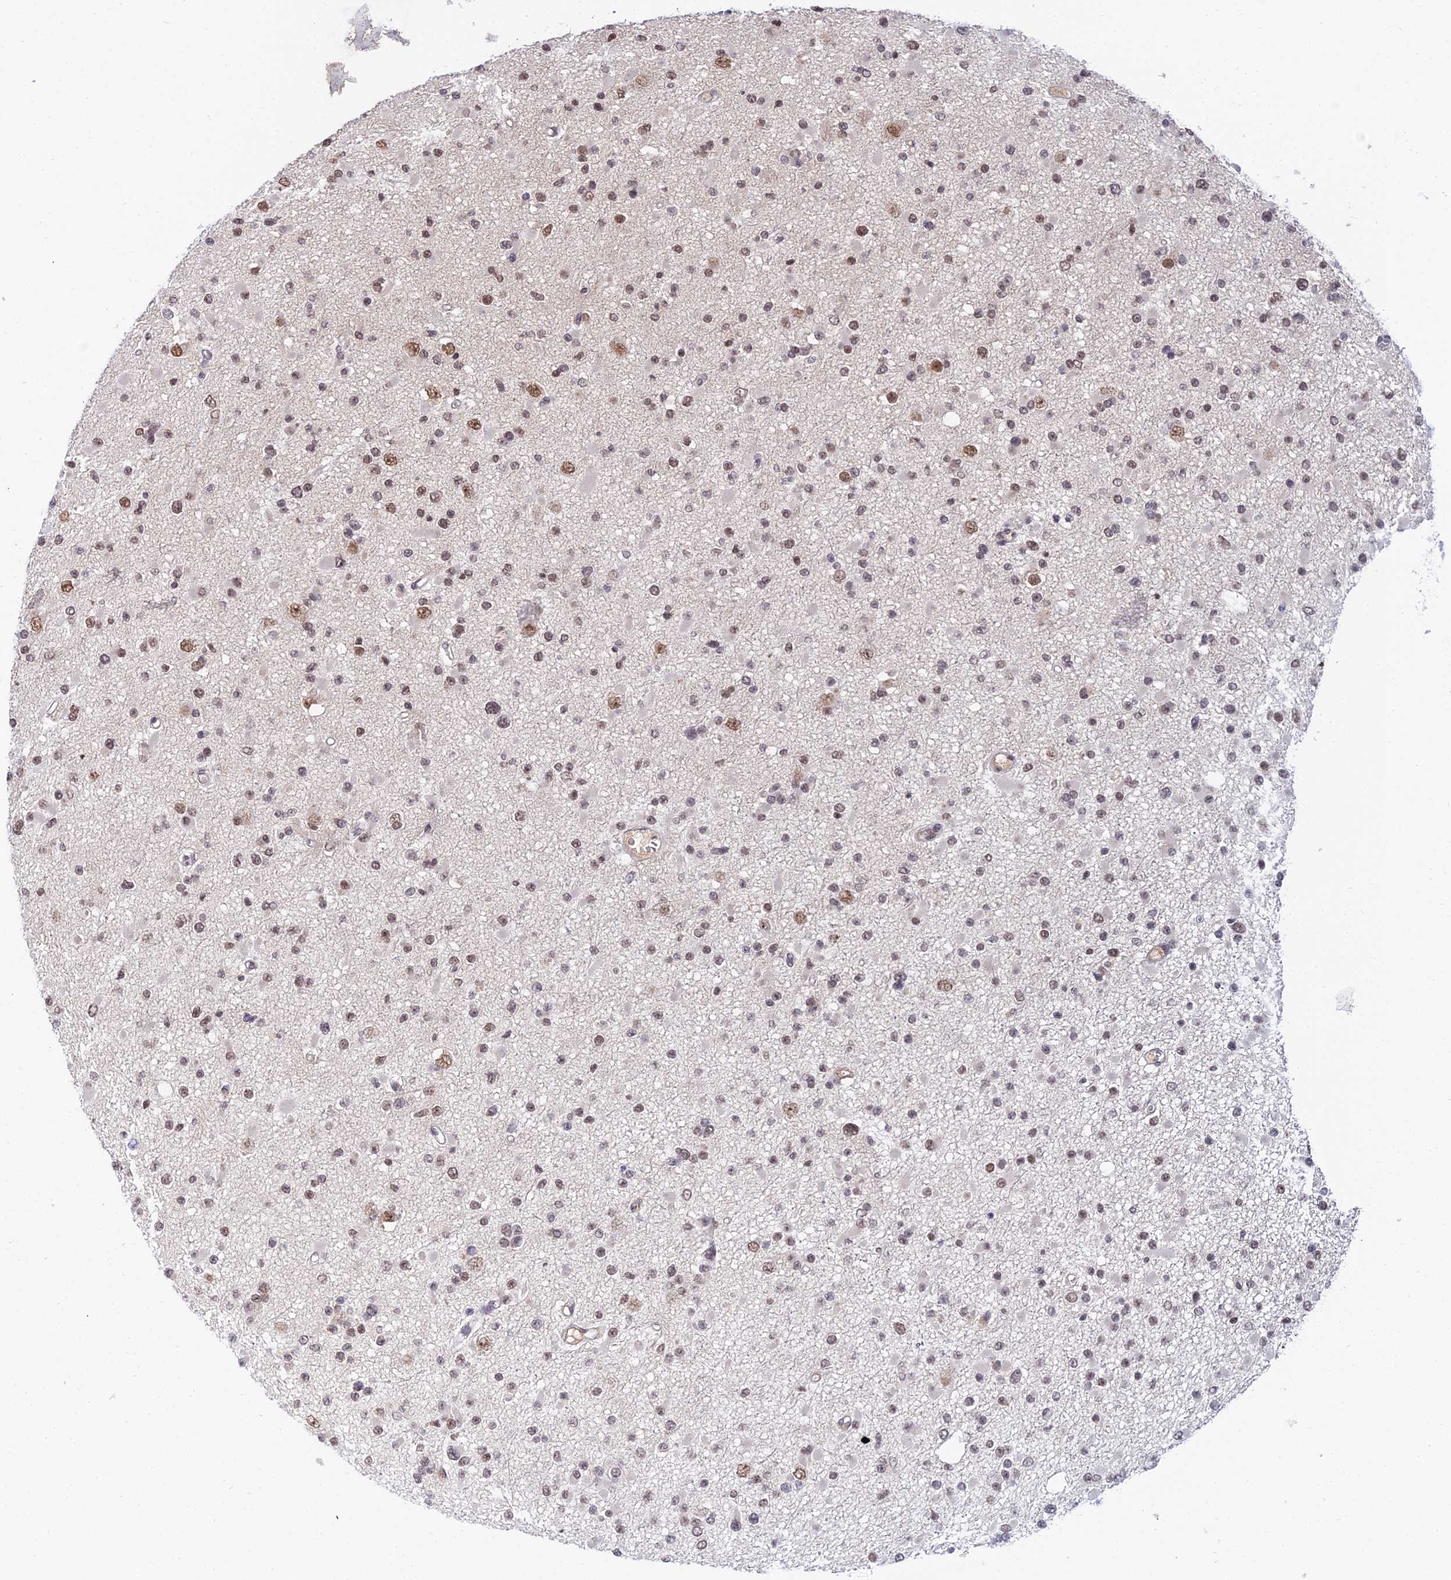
{"staining": {"intensity": "moderate", "quantity": ">75%", "location": "nuclear"}, "tissue": "glioma", "cell_type": "Tumor cells", "image_type": "cancer", "snomed": [{"axis": "morphology", "description": "Glioma, malignant, Low grade"}, {"axis": "topography", "description": "Brain"}], "caption": "This micrograph demonstrates malignant low-grade glioma stained with IHC to label a protein in brown. The nuclear of tumor cells show moderate positivity for the protein. Nuclei are counter-stained blue.", "gene": "EXOSC3", "patient": {"sex": "female", "age": 22}}